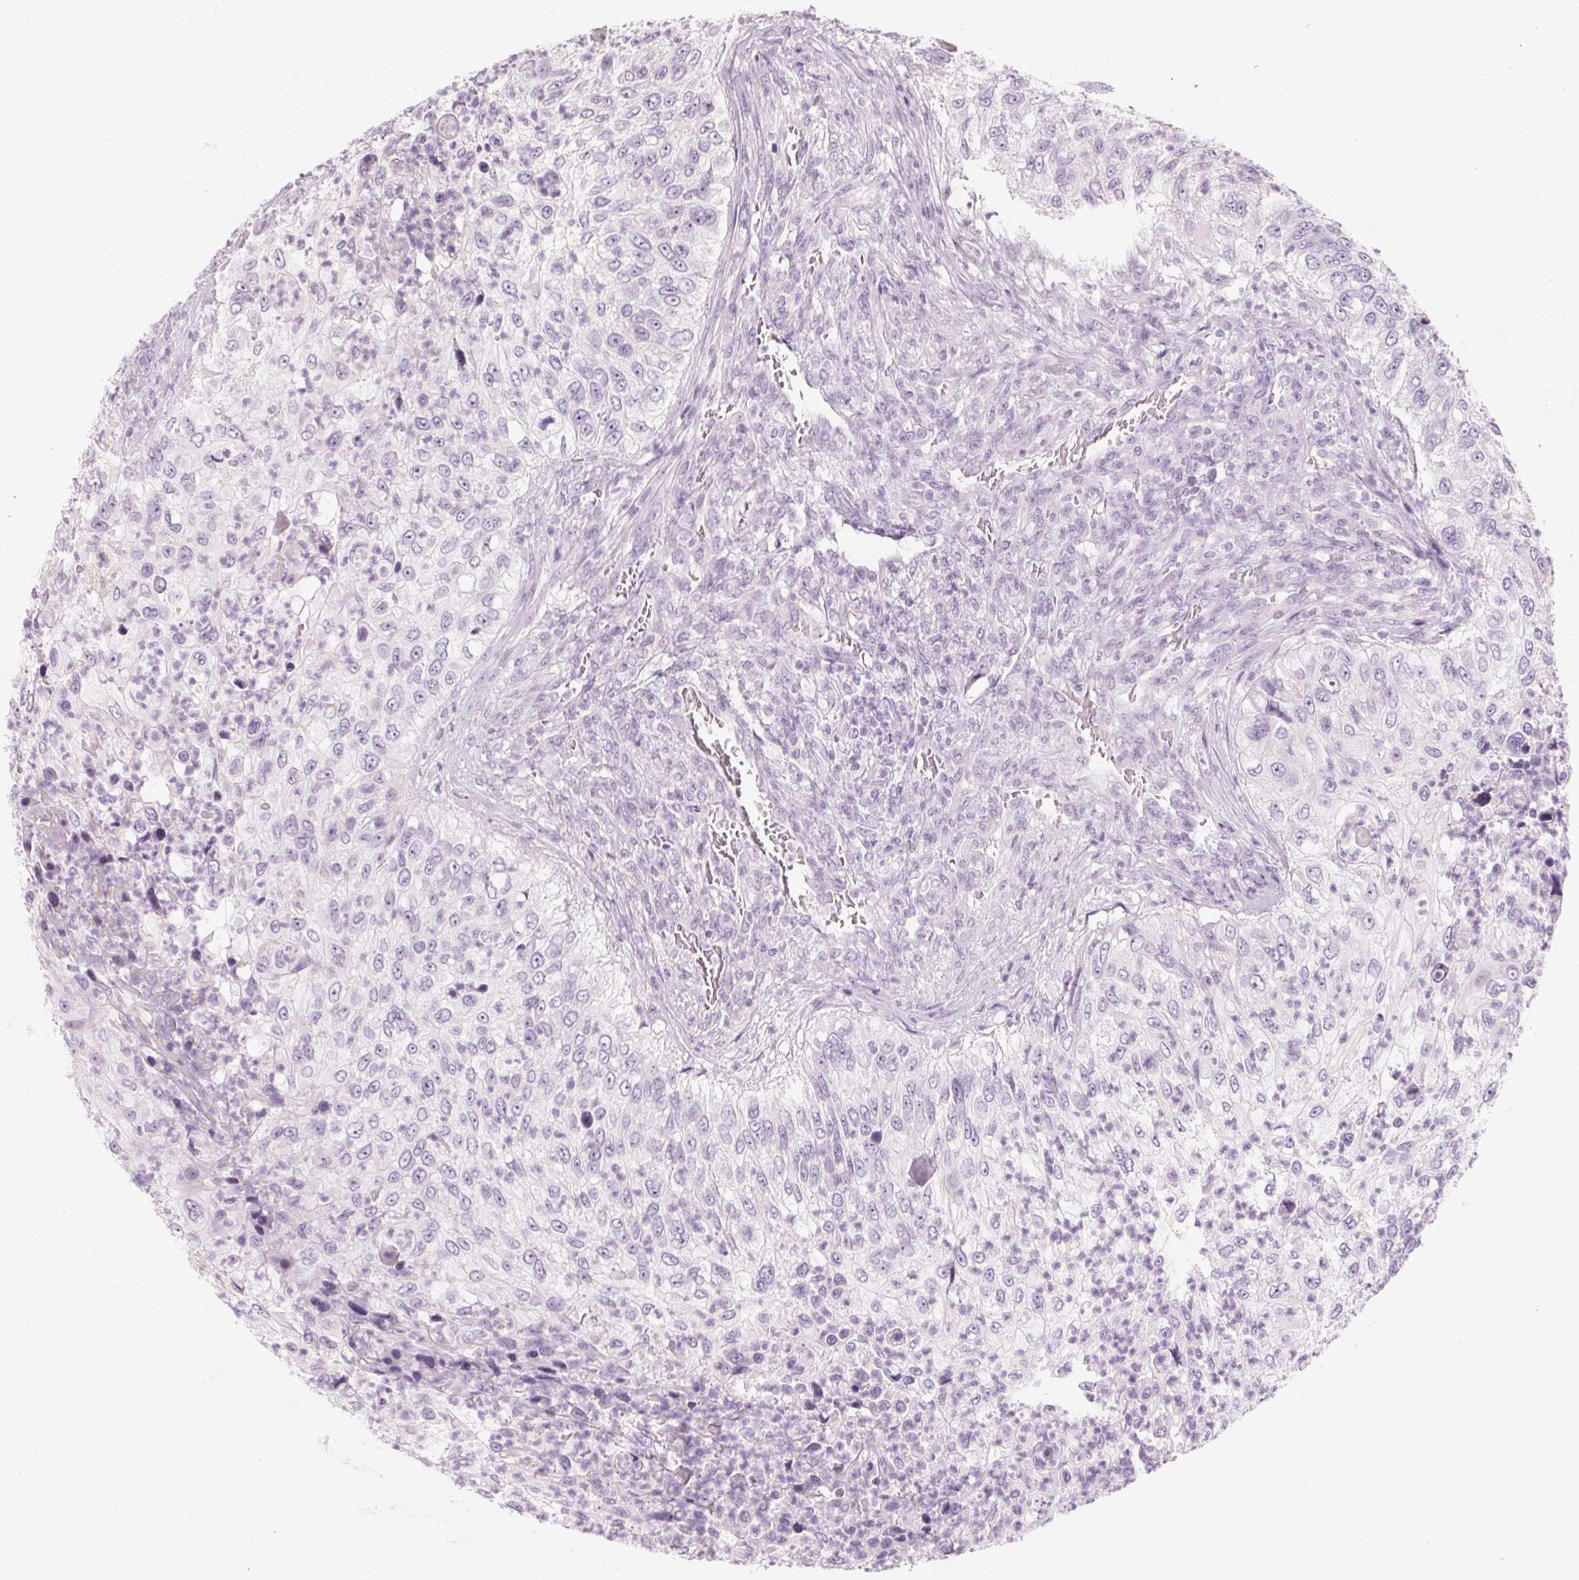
{"staining": {"intensity": "negative", "quantity": "none", "location": "none"}, "tissue": "urothelial cancer", "cell_type": "Tumor cells", "image_type": "cancer", "snomed": [{"axis": "morphology", "description": "Urothelial carcinoma, High grade"}, {"axis": "topography", "description": "Urinary bladder"}], "caption": "A histopathology image of human urothelial carcinoma (high-grade) is negative for staining in tumor cells. (Immunohistochemistry (ihc), brightfield microscopy, high magnification).", "gene": "RPTN", "patient": {"sex": "female", "age": 60}}